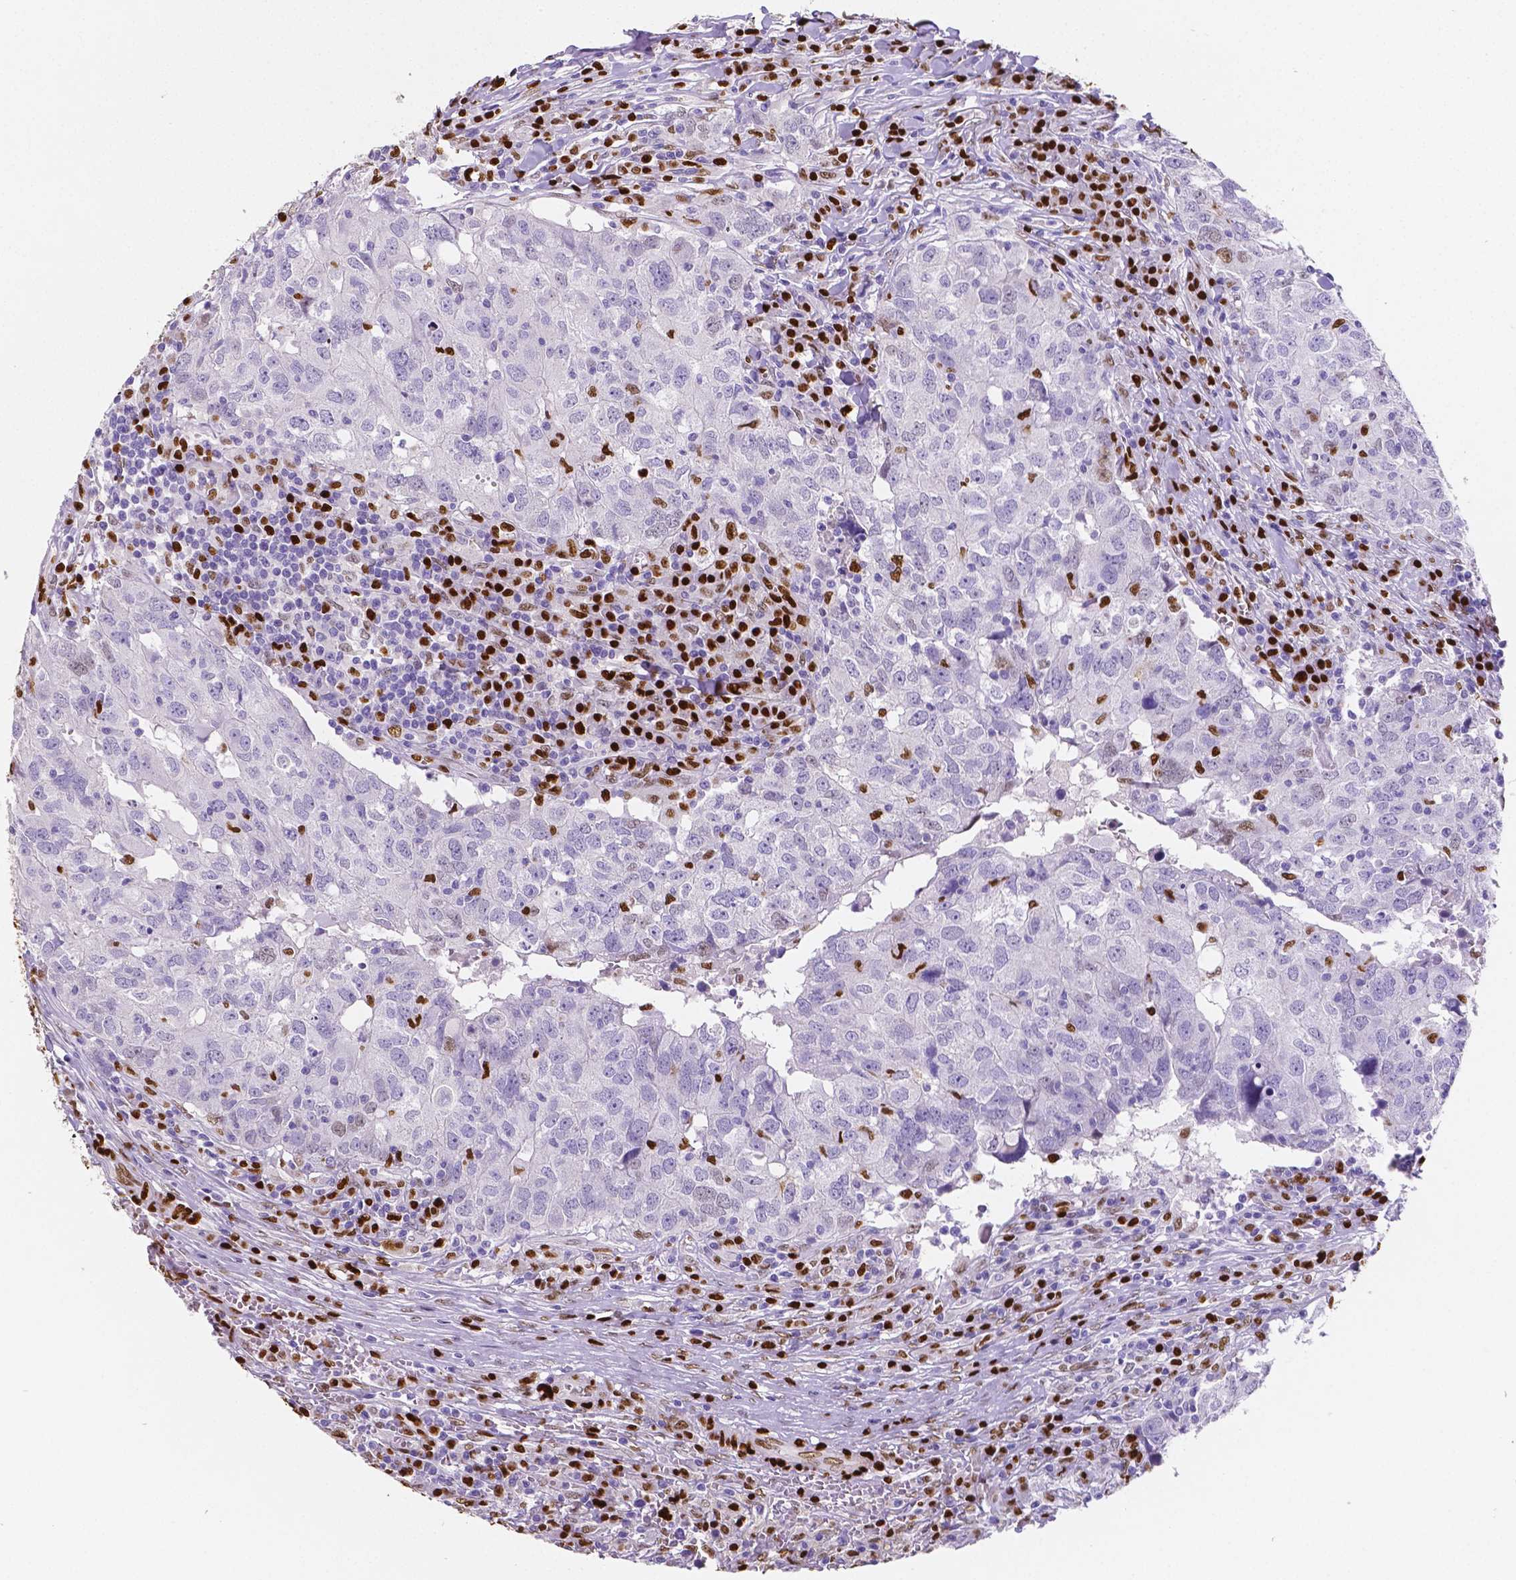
{"staining": {"intensity": "weak", "quantity": "<25%", "location": "nuclear"}, "tissue": "breast cancer", "cell_type": "Tumor cells", "image_type": "cancer", "snomed": [{"axis": "morphology", "description": "Duct carcinoma"}, {"axis": "topography", "description": "Breast"}], "caption": "An image of human invasive ductal carcinoma (breast) is negative for staining in tumor cells. (Stains: DAB IHC with hematoxylin counter stain, Microscopy: brightfield microscopy at high magnification).", "gene": "MEF2C", "patient": {"sex": "female", "age": 30}}